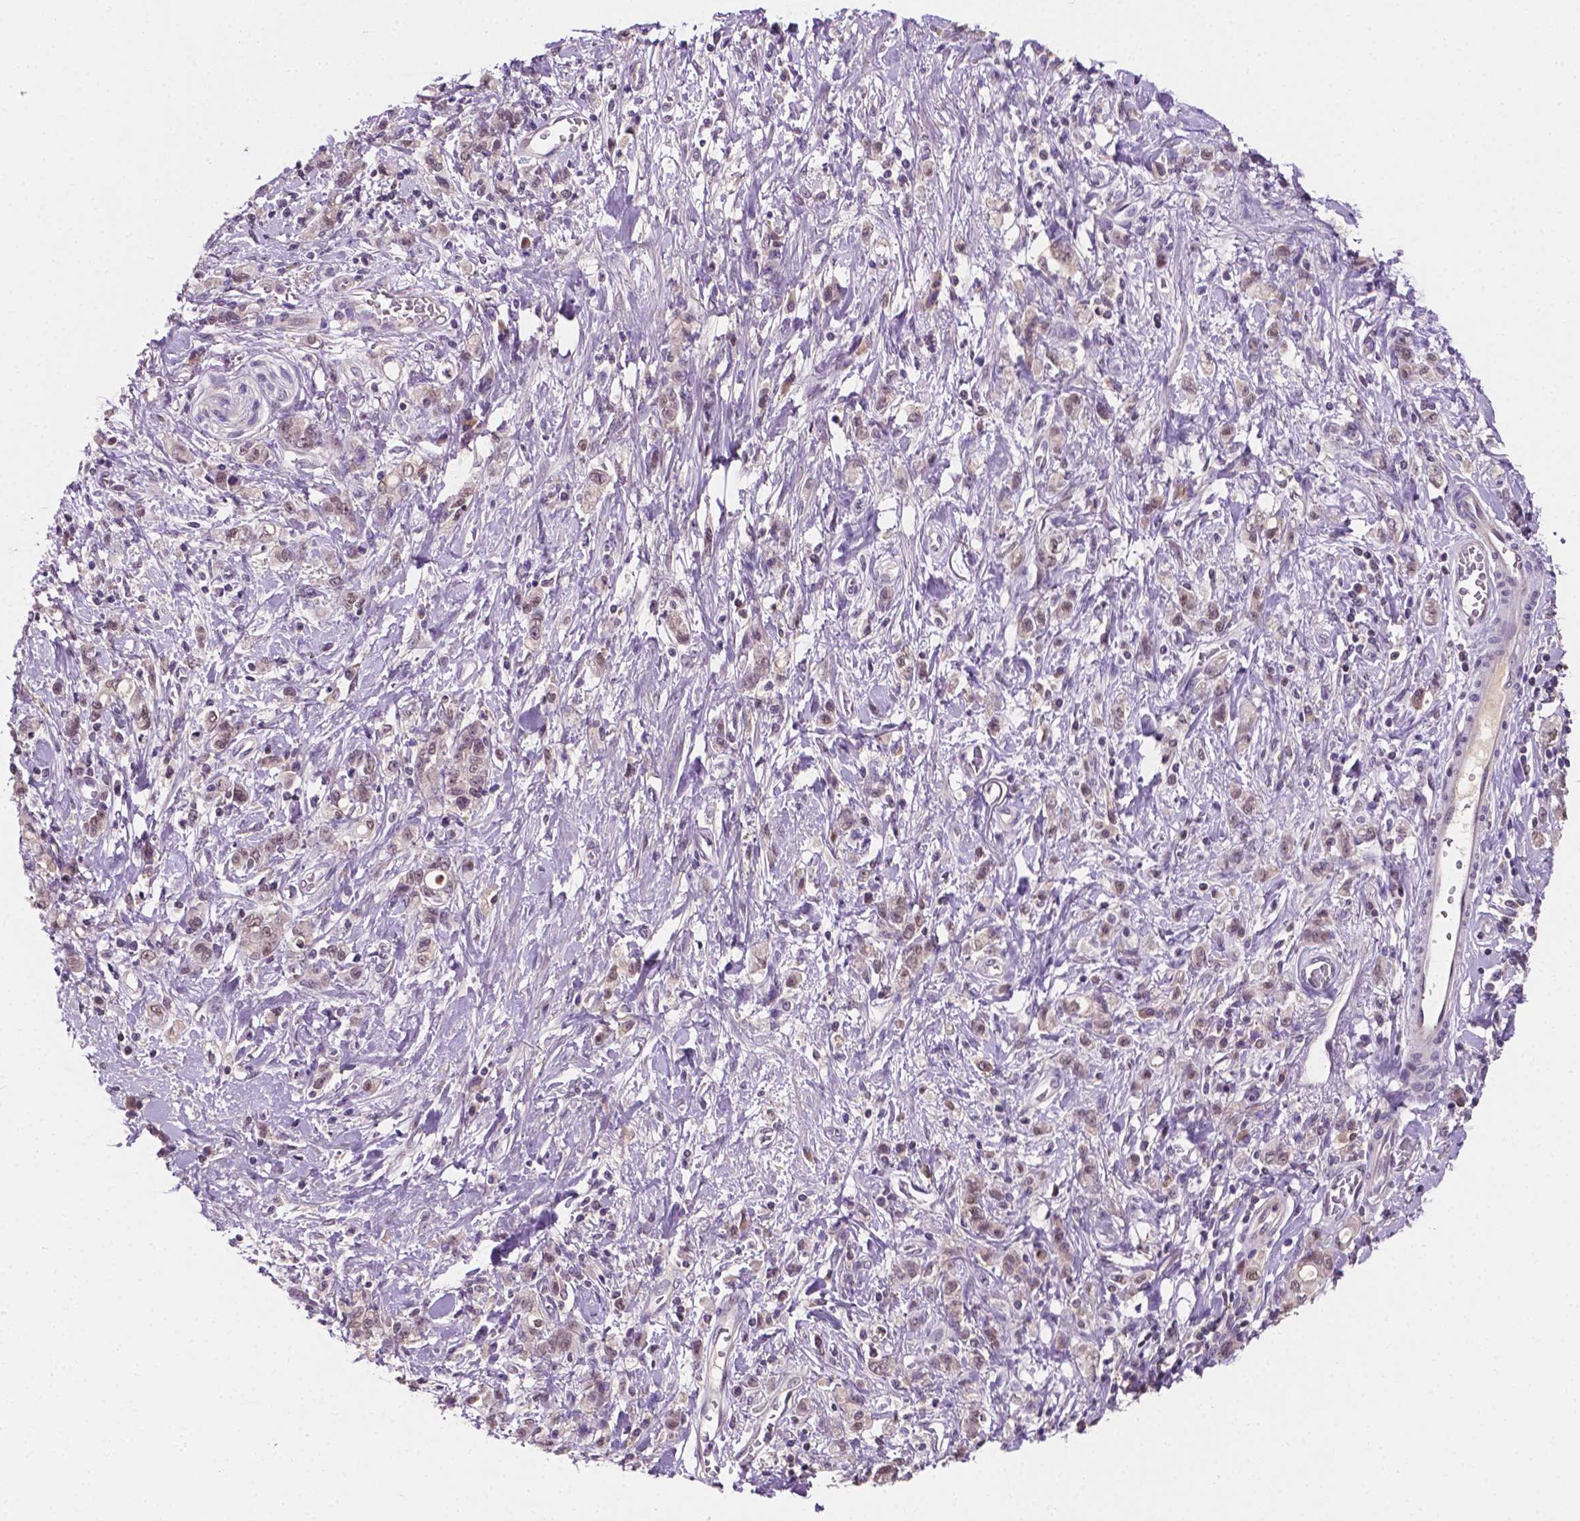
{"staining": {"intensity": "moderate", "quantity": ">75%", "location": "cytoplasmic/membranous,nuclear"}, "tissue": "stomach cancer", "cell_type": "Tumor cells", "image_type": "cancer", "snomed": [{"axis": "morphology", "description": "Adenocarcinoma, NOS"}, {"axis": "topography", "description": "Stomach"}], "caption": "Human adenocarcinoma (stomach) stained with a brown dye shows moderate cytoplasmic/membranous and nuclear positive expression in about >75% of tumor cells.", "gene": "MROH6", "patient": {"sex": "male", "age": 77}}